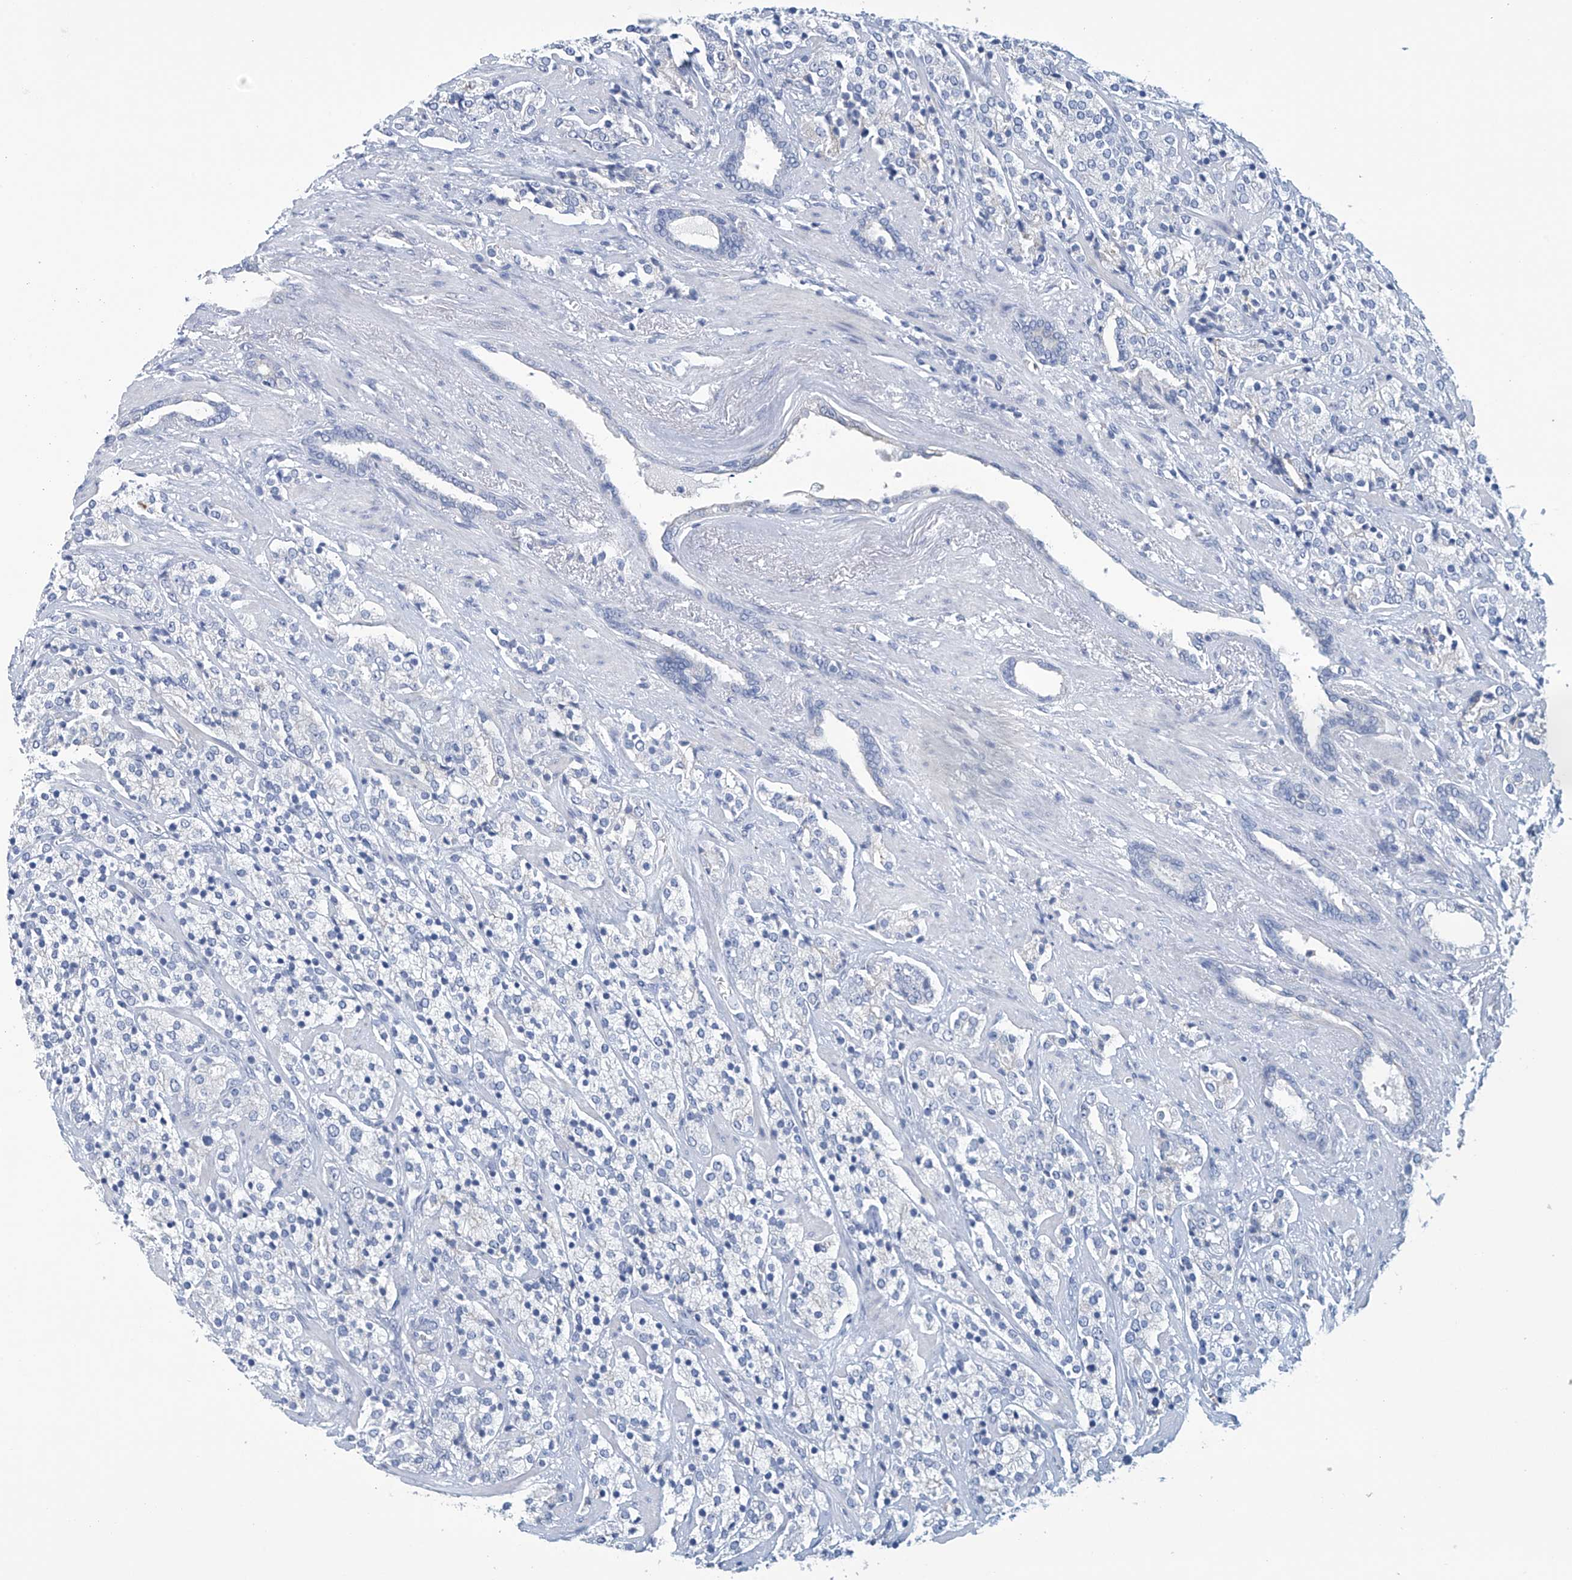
{"staining": {"intensity": "negative", "quantity": "none", "location": "none"}, "tissue": "prostate cancer", "cell_type": "Tumor cells", "image_type": "cancer", "snomed": [{"axis": "morphology", "description": "Adenocarcinoma, High grade"}, {"axis": "topography", "description": "Prostate"}], "caption": "Tumor cells show no significant protein positivity in prostate cancer. (DAB IHC with hematoxylin counter stain).", "gene": "DSP", "patient": {"sex": "male", "age": 71}}